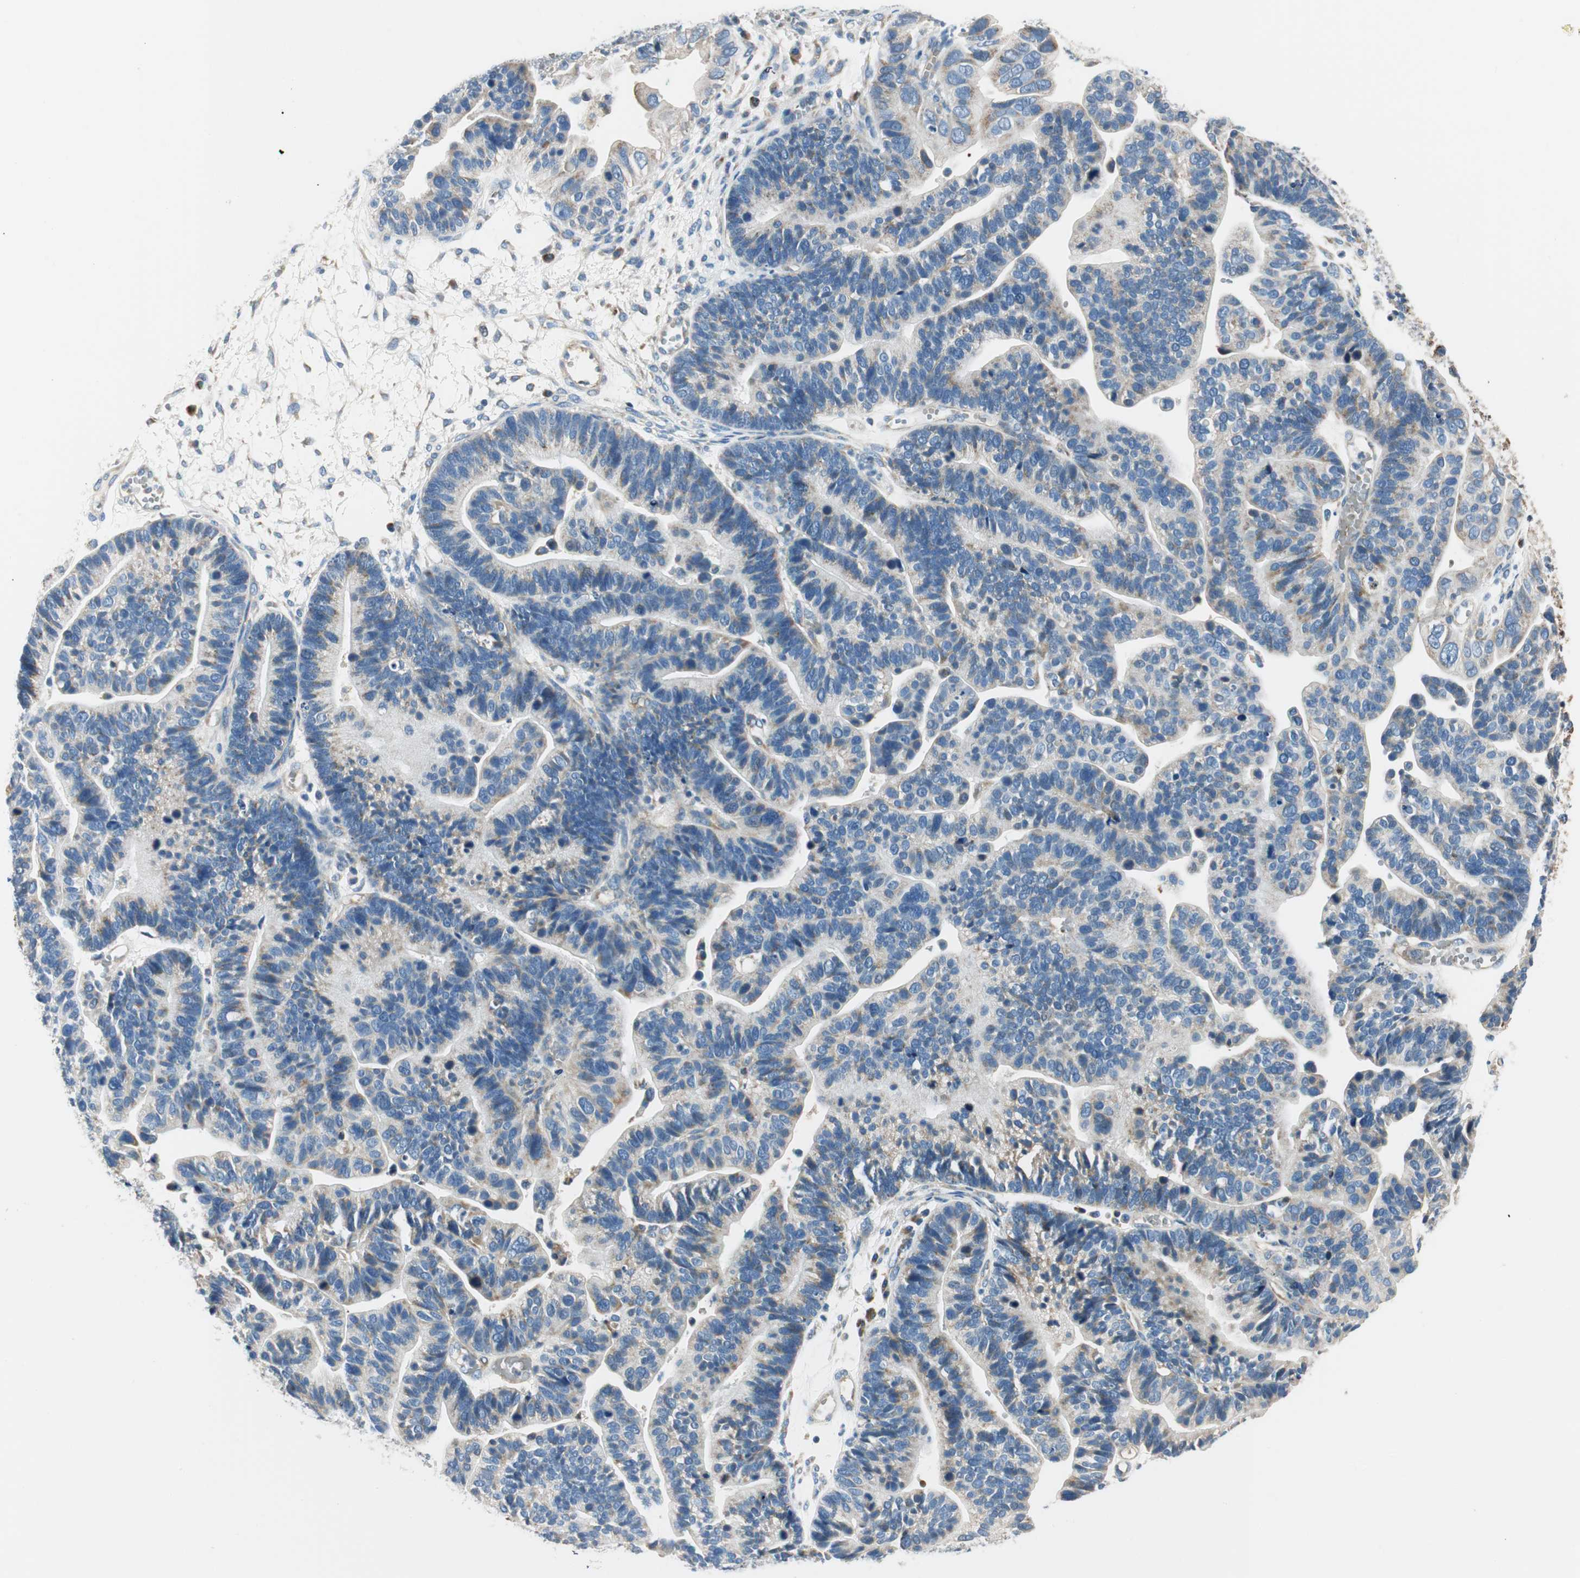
{"staining": {"intensity": "moderate", "quantity": "<25%", "location": "cytoplasmic/membranous"}, "tissue": "ovarian cancer", "cell_type": "Tumor cells", "image_type": "cancer", "snomed": [{"axis": "morphology", "description": "Cystadenocarcinoma, serous, NOS"}, {"axis": "topography", "description": "Ovary"}], "caption": "Immunohistochemical staining of human ovarian cancer exhibits low levels of moderate cytoplasmic/membranous protein staining in about <25% of tumor cells.", "gene": "RORB", "patient": {"sex": "female", "age": 56}}